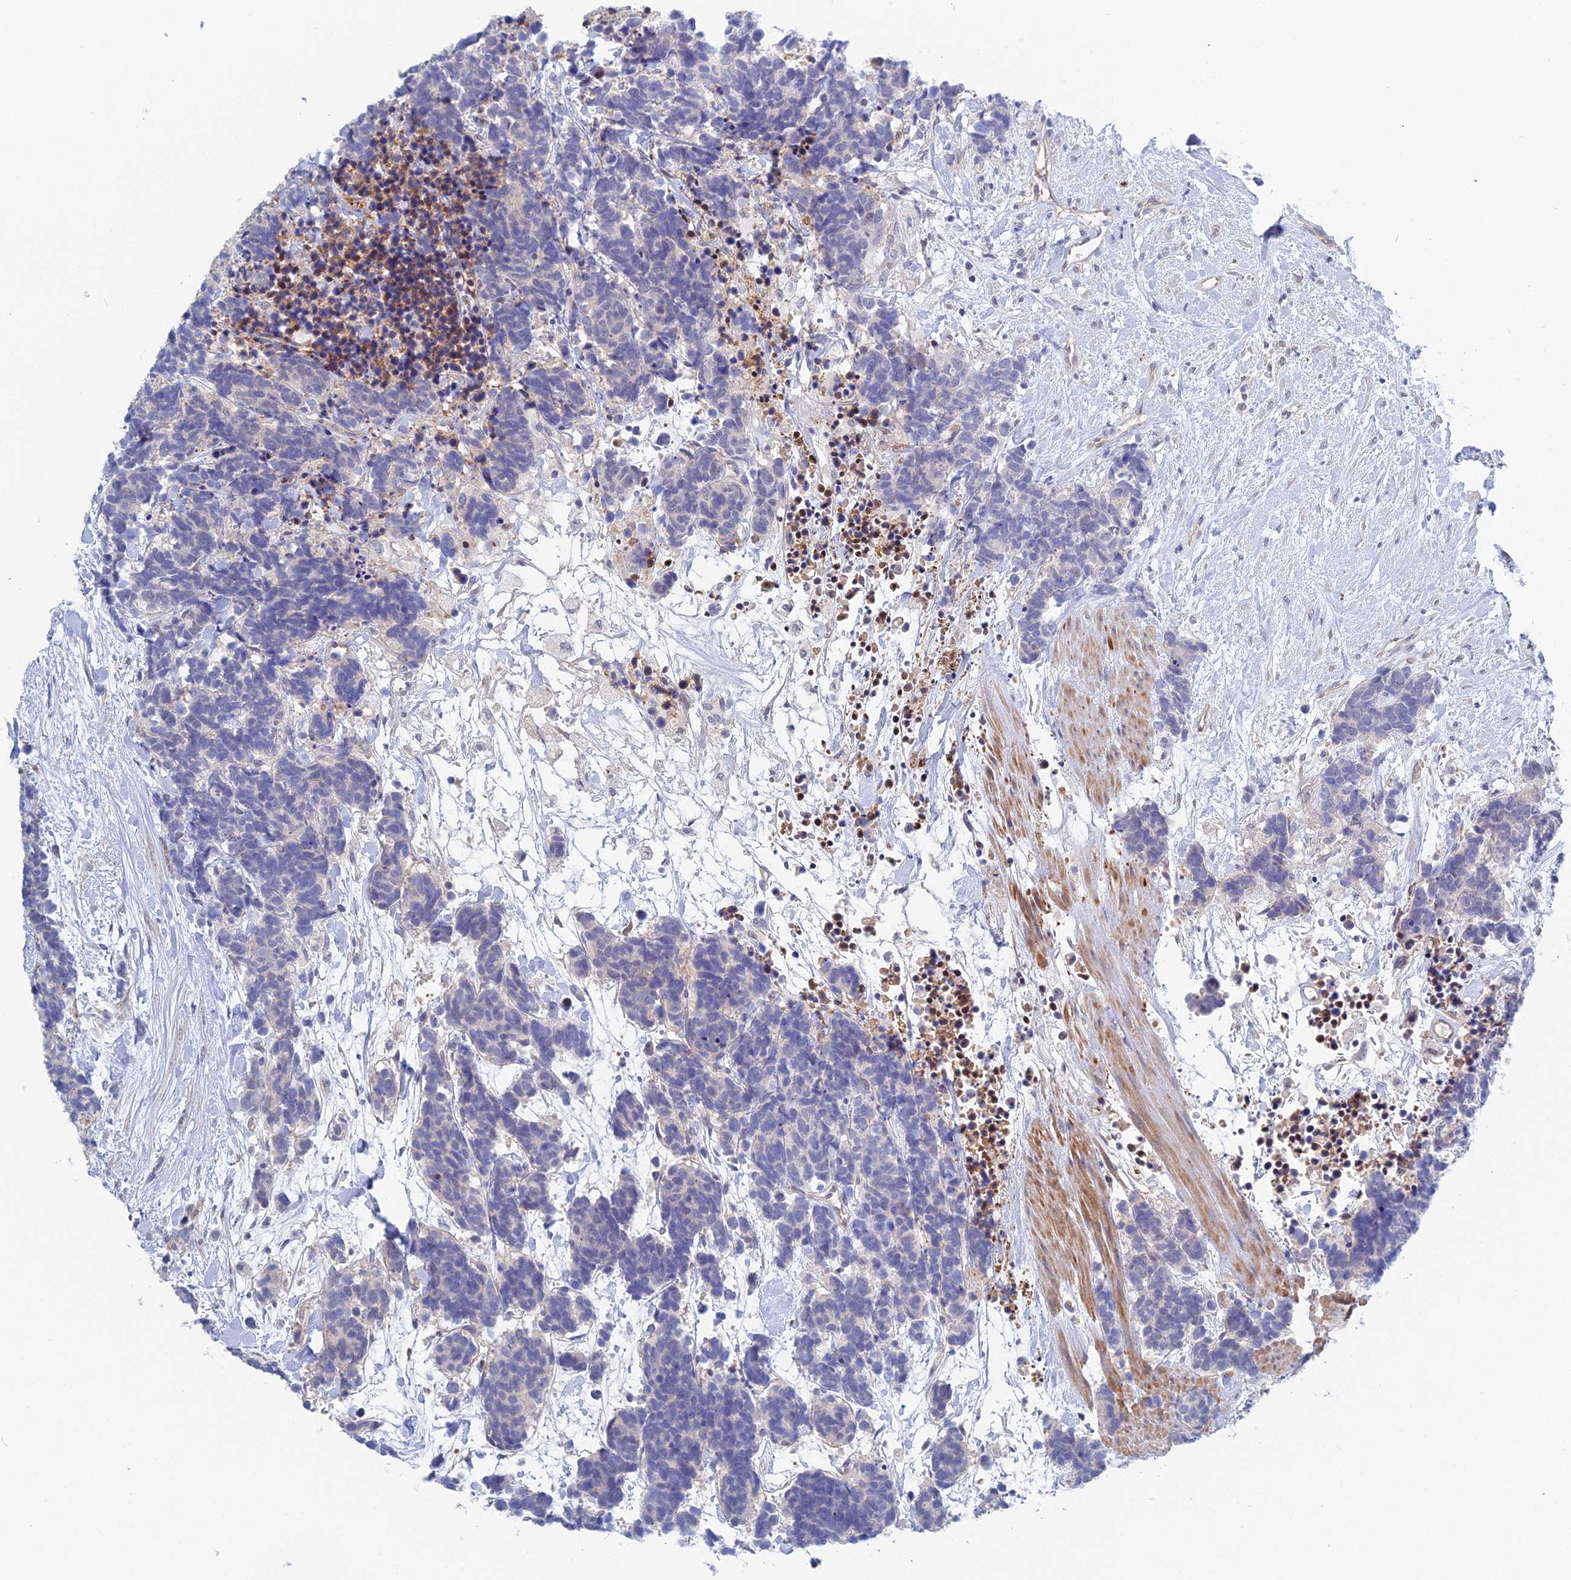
{"staining": {"intensity": "negative", "quantity": "none", "location": "none"}, "tissue": "carcinoid", "cell_type": "Tumor cells", "image_type": "cancer", "snomed": [{"axis": "morphology", "description": "Carcinoma, NOS"}, {"axis": "morphology", "description": "Carcinoid, malignant, NOS"}, {"axis": "topography", "description": "Prostate"}], "caption": "Carcinoid stained for a protein using immunohistochemistry reveals no positivity tumor cells.", "gene": "DNAH14", "patient": {"sex": "male", "age": 57}}